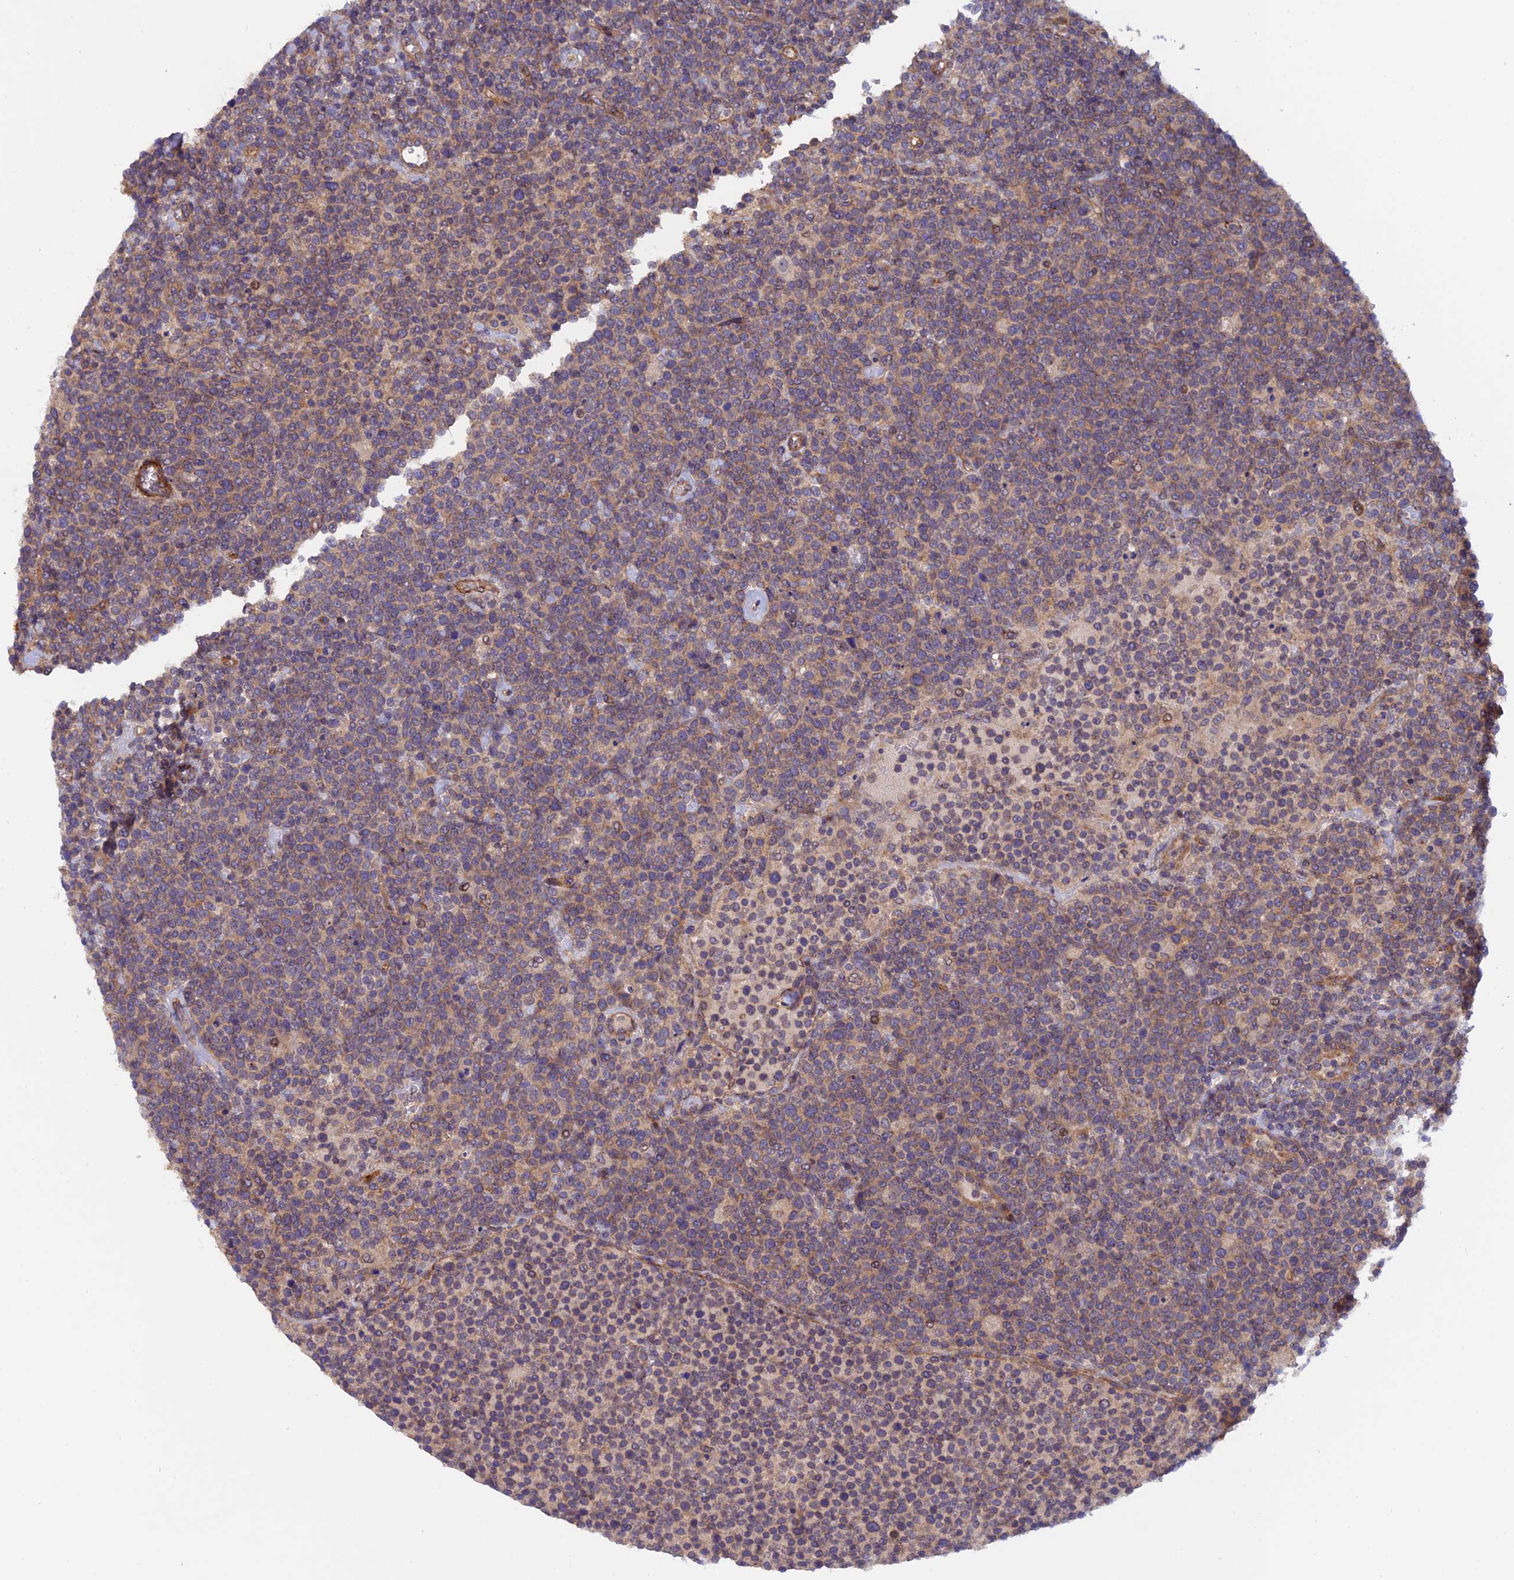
{"staining": {"intensity": "weak", "quantity": "25%-75%", "location": "cytoplasmic/membranous"}, "tissue": "lymphoma", "cell_type": "Tumor cells", "image_type": "cancer", "snomed": [{"axis": "morphology", "description": "Malignant lymphoma, non-Hodgkin's type, High grade"}, {"axis": "topography", "description": "Lymph node"}], "caption": "Lymphoma stained for a protein demonstrates weak cytoplasmic/membranous positivity in tumor cells.", "gene": "ADAMTS15", "patient": {"sex": "male", "age": 61}}